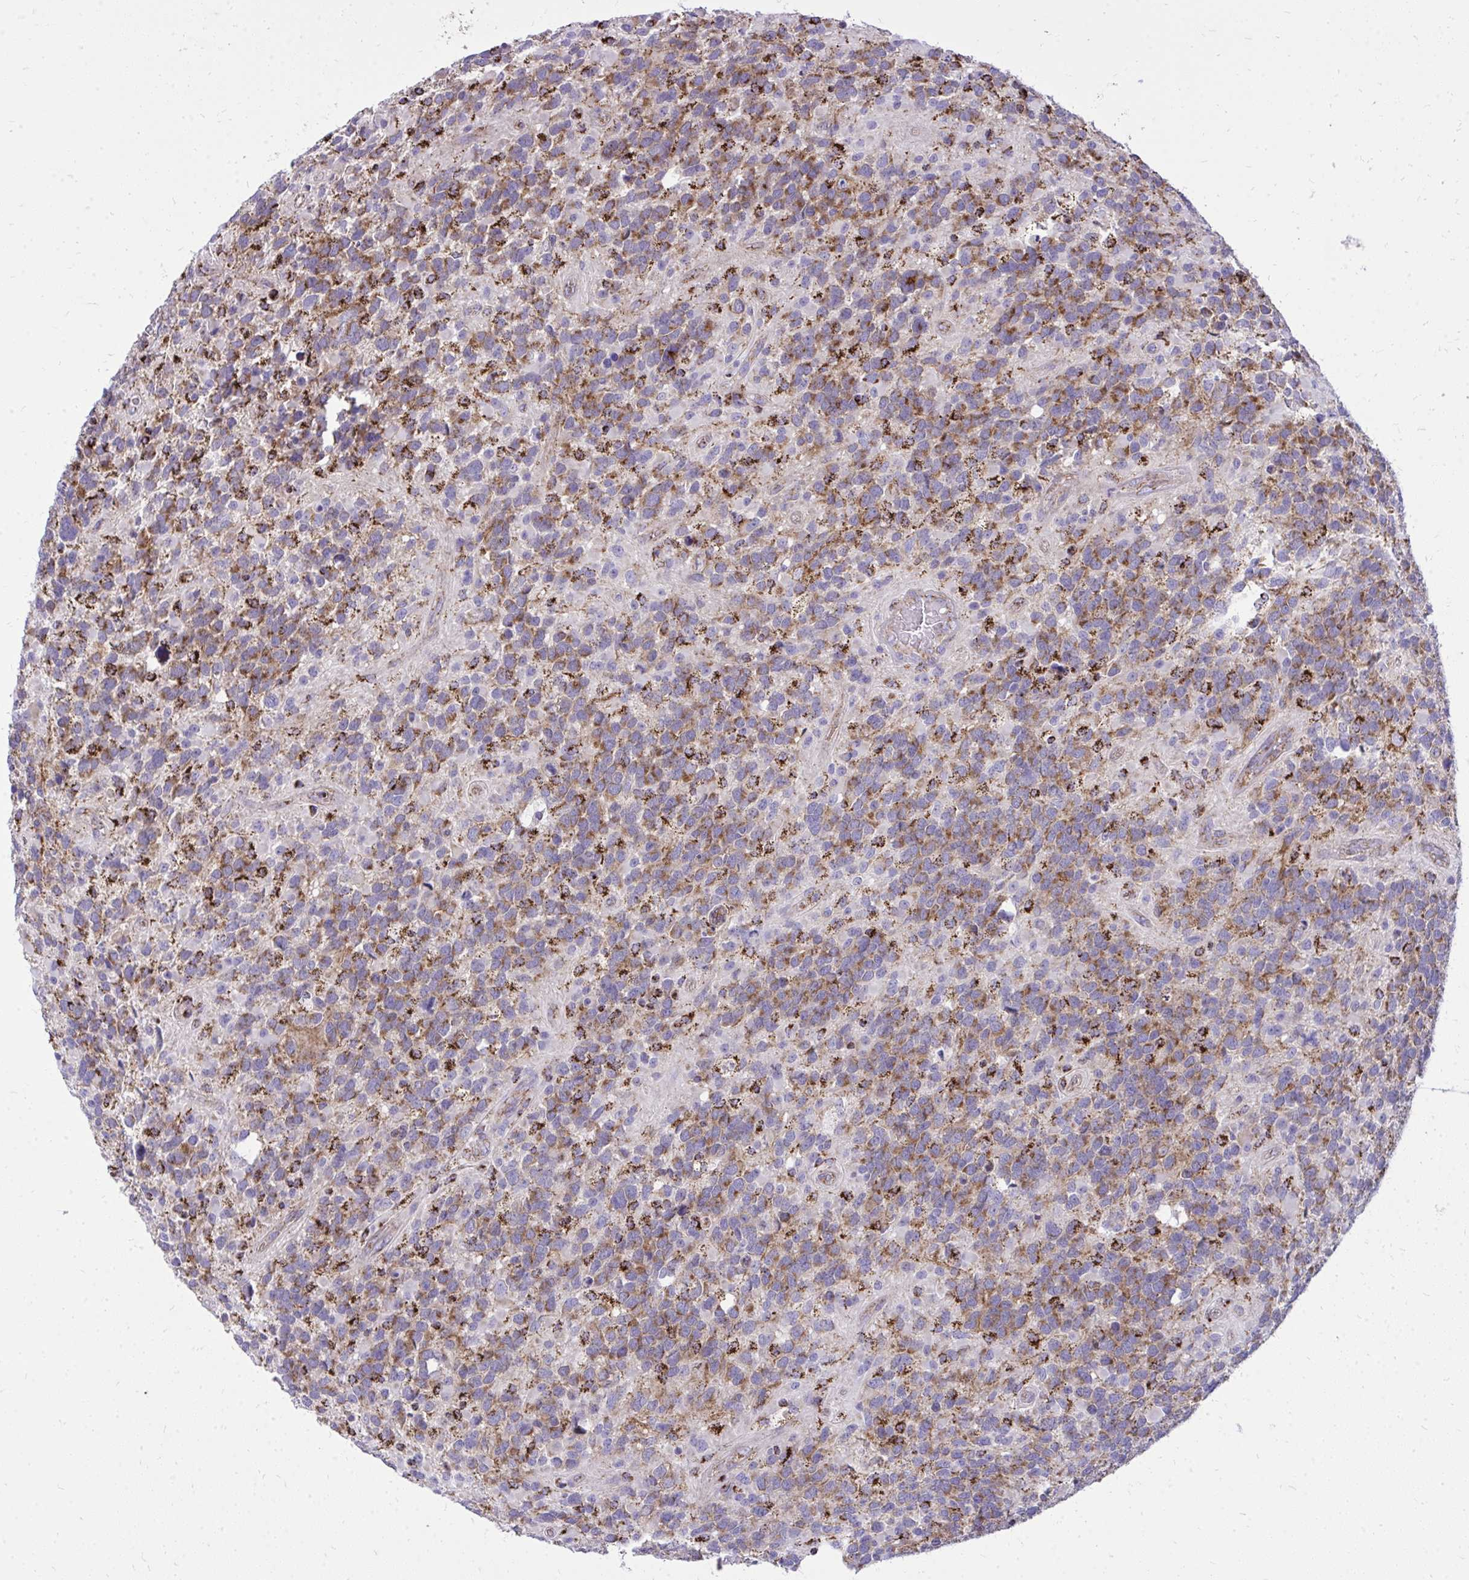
{"staining": {"intensity": "moderate", "quantity": "25%-75%", "location": "cytoplasmic/membranous"}, "tissue": "glioma", "cell_type": "Tumor cells", "image_type": "cancer", "snomed": [{"axis": "morphology", "description": "Glioma, malignant, High grade"}, {"axis": "topography", "description": "Brain"}], "caption": "High-magnification brightfield microscopy of malignant glioma (high-grade) stained with DAB (3,3'-diaminobenzidine) (brown) and counterstained with hematoxylin (blue). tumor cells exhibit moderate cytoplasmic/membranous expression is present in about25%-75% of cells.", "gene": "SPTBN2", "patient": {"sex": "female", "age": 40}}